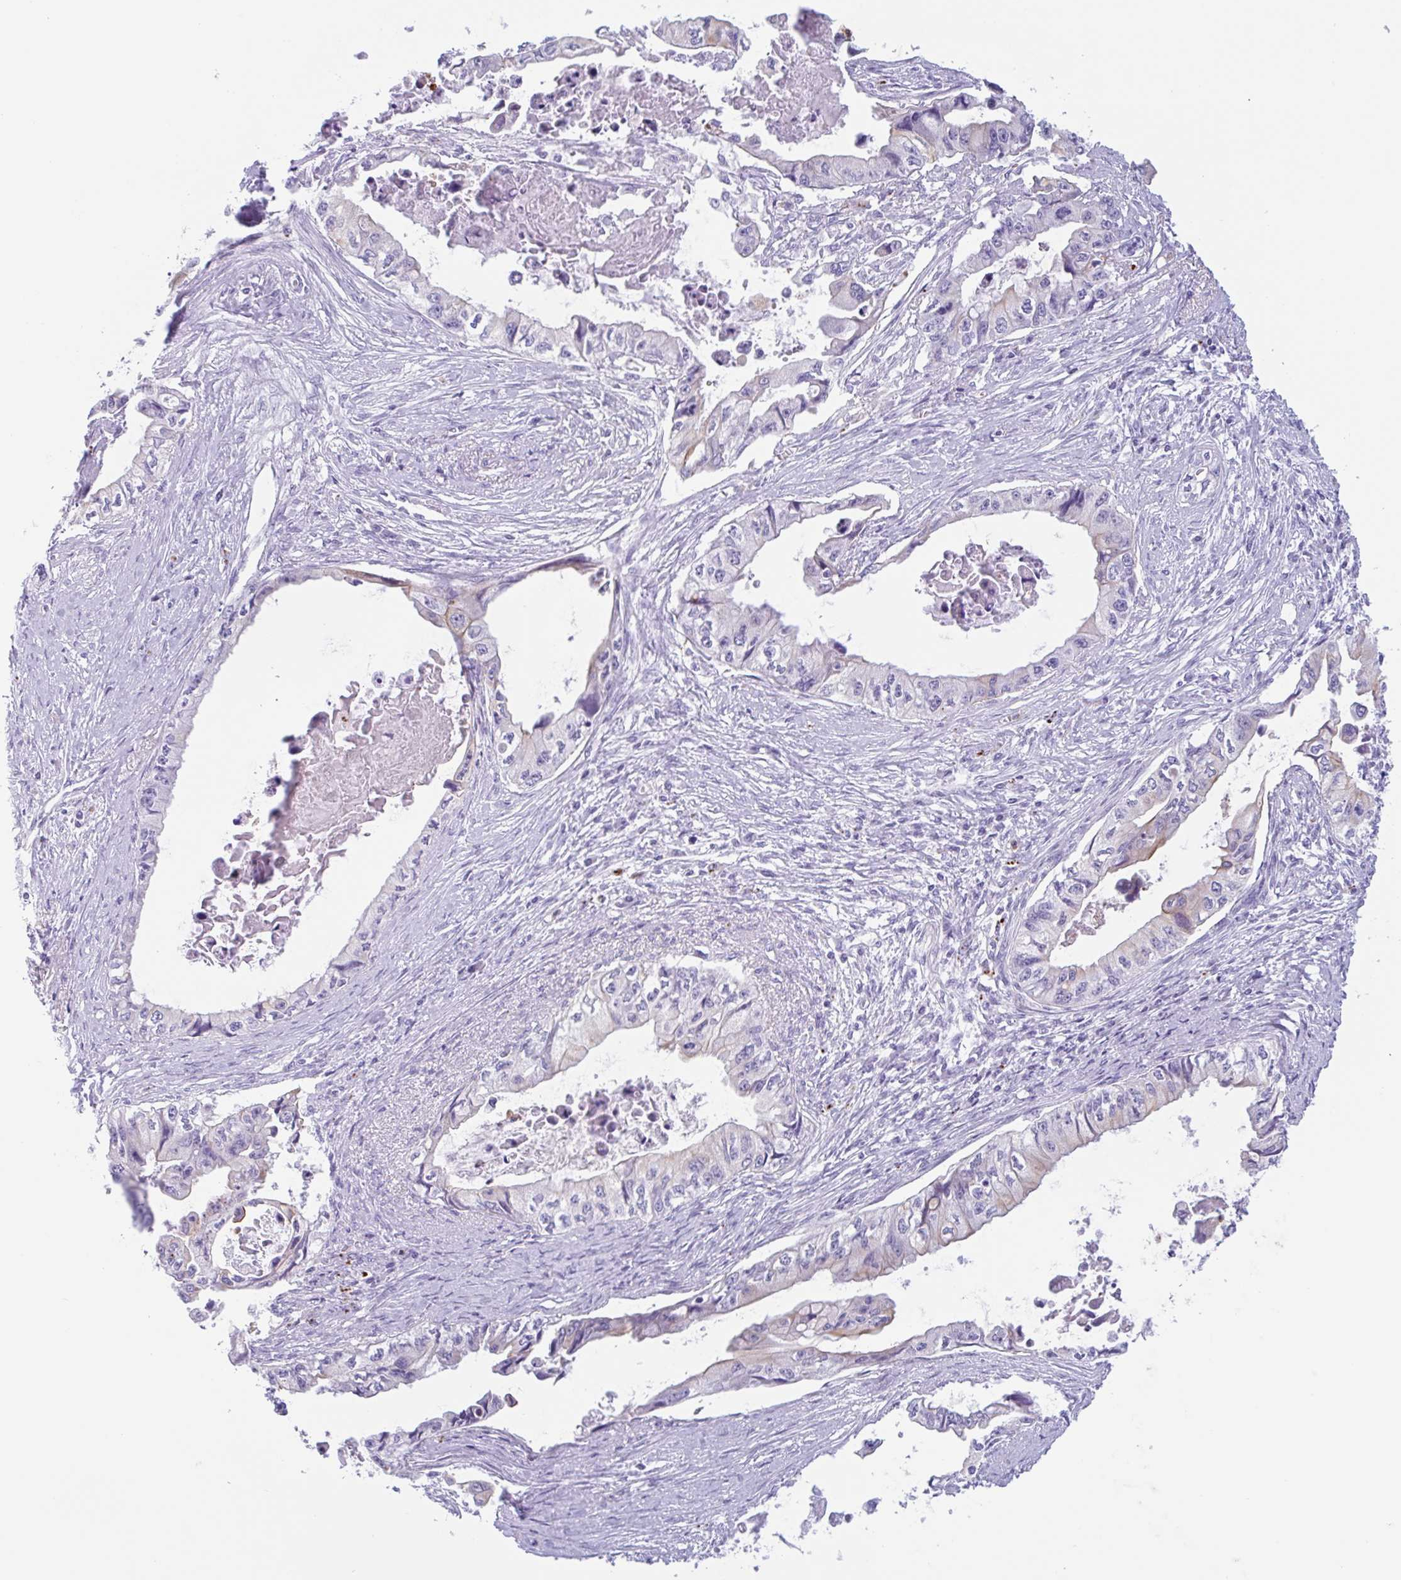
{"staining": {"intensity": "weak", "quantity": "<25%", "location": "cytoplasmic/membranous"}, "tissue": "pancreatic cancer", "cell_type": "Tumor cells", "image_type": "cancer", "snomed": [{"axis": "morphology", "description": "Adenocarcinoma, NOS"}, {"axis": "topography", "description": "Pancreas"}], "caption": "A histopathology image of pancreatic cancer stained for a protein exhibits no brown staining in tumor cells. Brightfield microscopy of IHC stained with DAB (3,3'-diaminobenzidine) (brown) and hematoxylin (blue), captured at high magnification.", "gene": "DTWD2", "patient": {"sex": "male", "age": 66}}